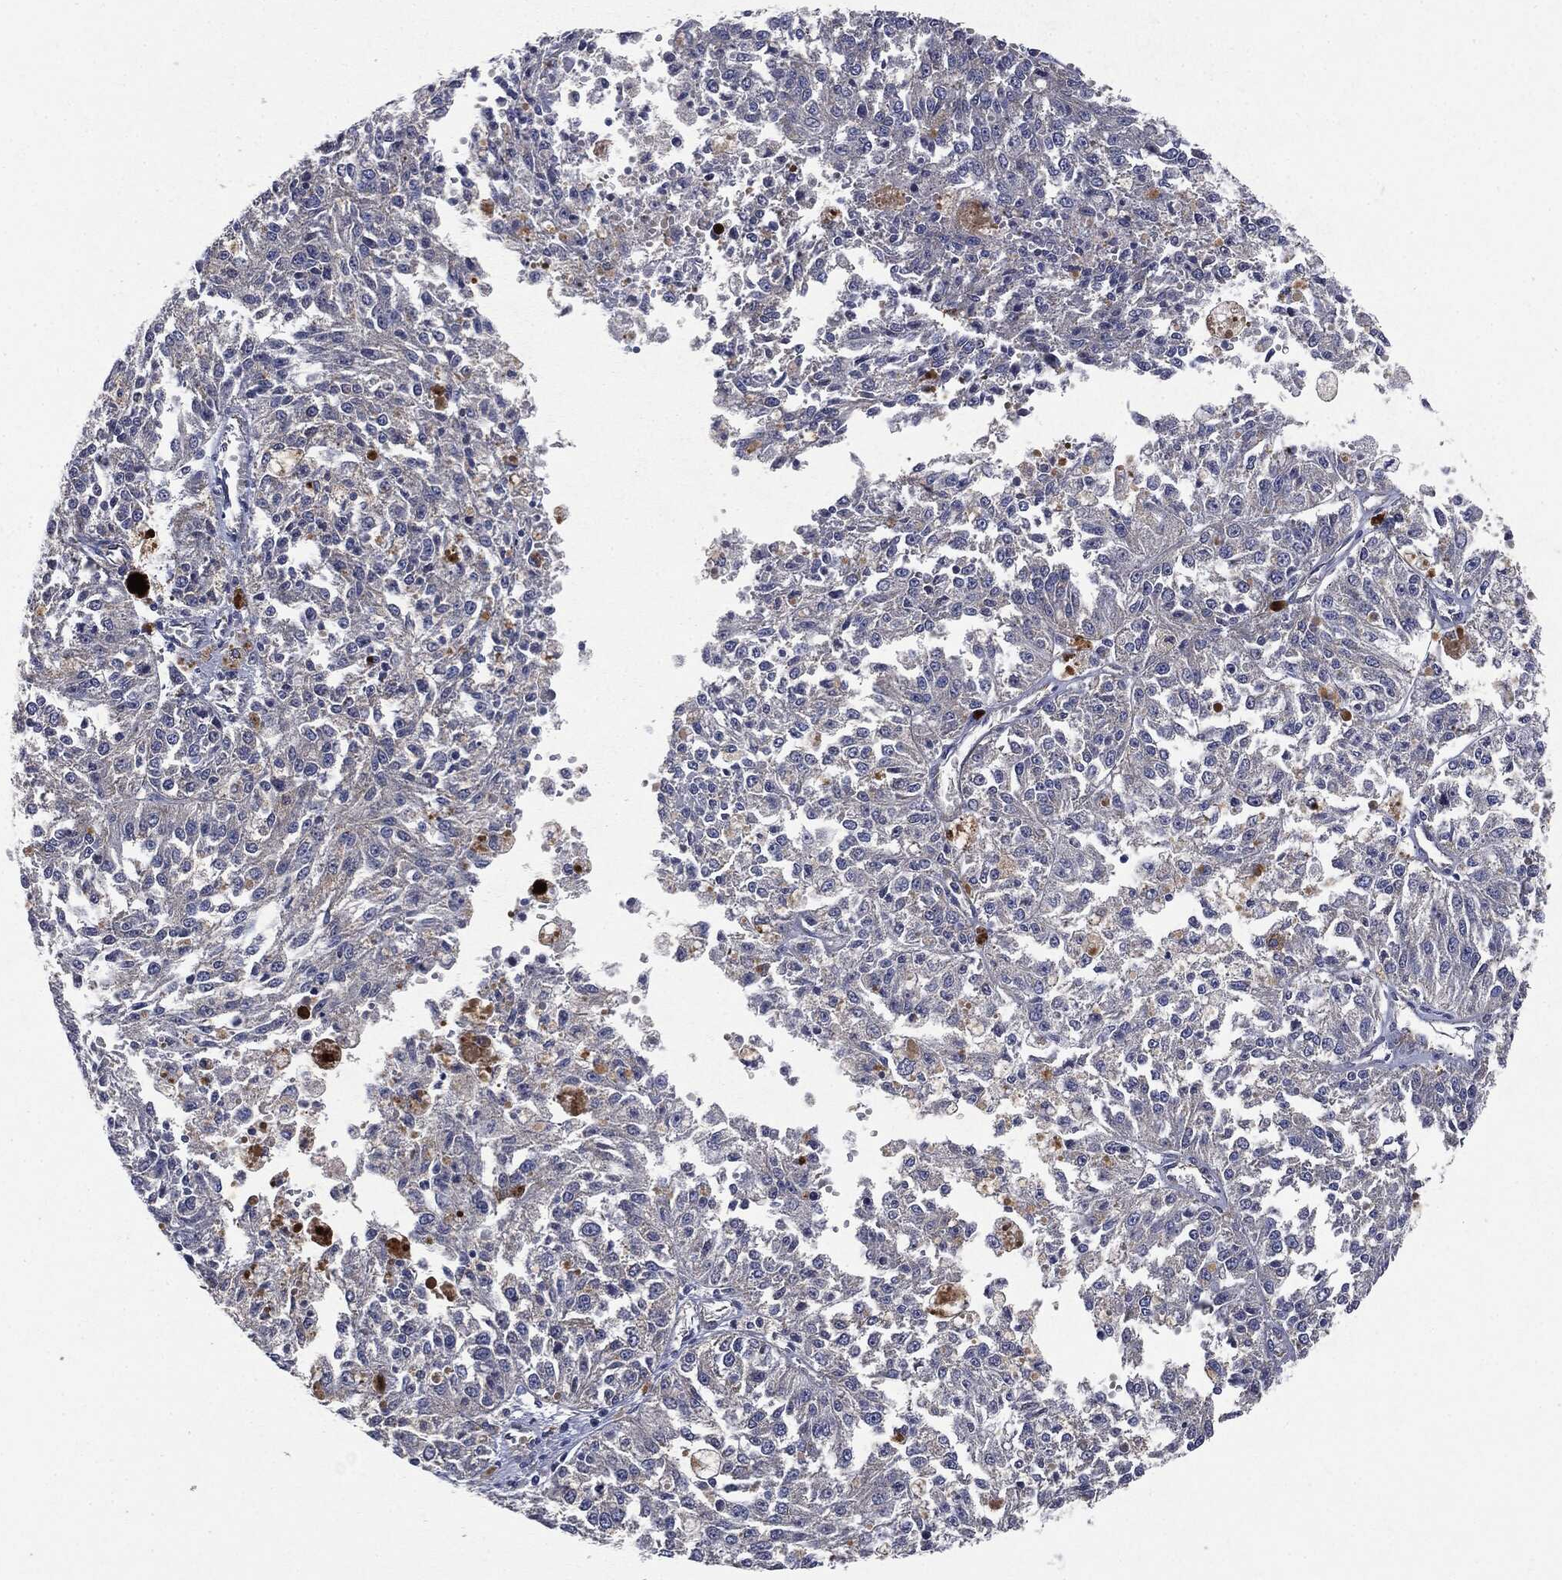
{"staining": {"intensity": "negative", "quantity": "none", "location": "none"}, "tissue": "melanoma", "cell_type": "Tumor cells", "image_type": "cancer", "snomed": [{"axis": "morphology", "description": "Malignant melanoma, Metastatic site"}, {"axis": "topography", "description": "Lymph node"}], "caption": "DAB (3,3'-diaminobenzidine) immunohistochemical staining of melanoma displays no significant staining in tumor cells. (Brightfield microscopy of DAB (3,3'-diaminobenzidine) immunohistochemistry at high magnification).", "gene": "EPS15L1", "patient": {"sex": "female", "age": 64}}